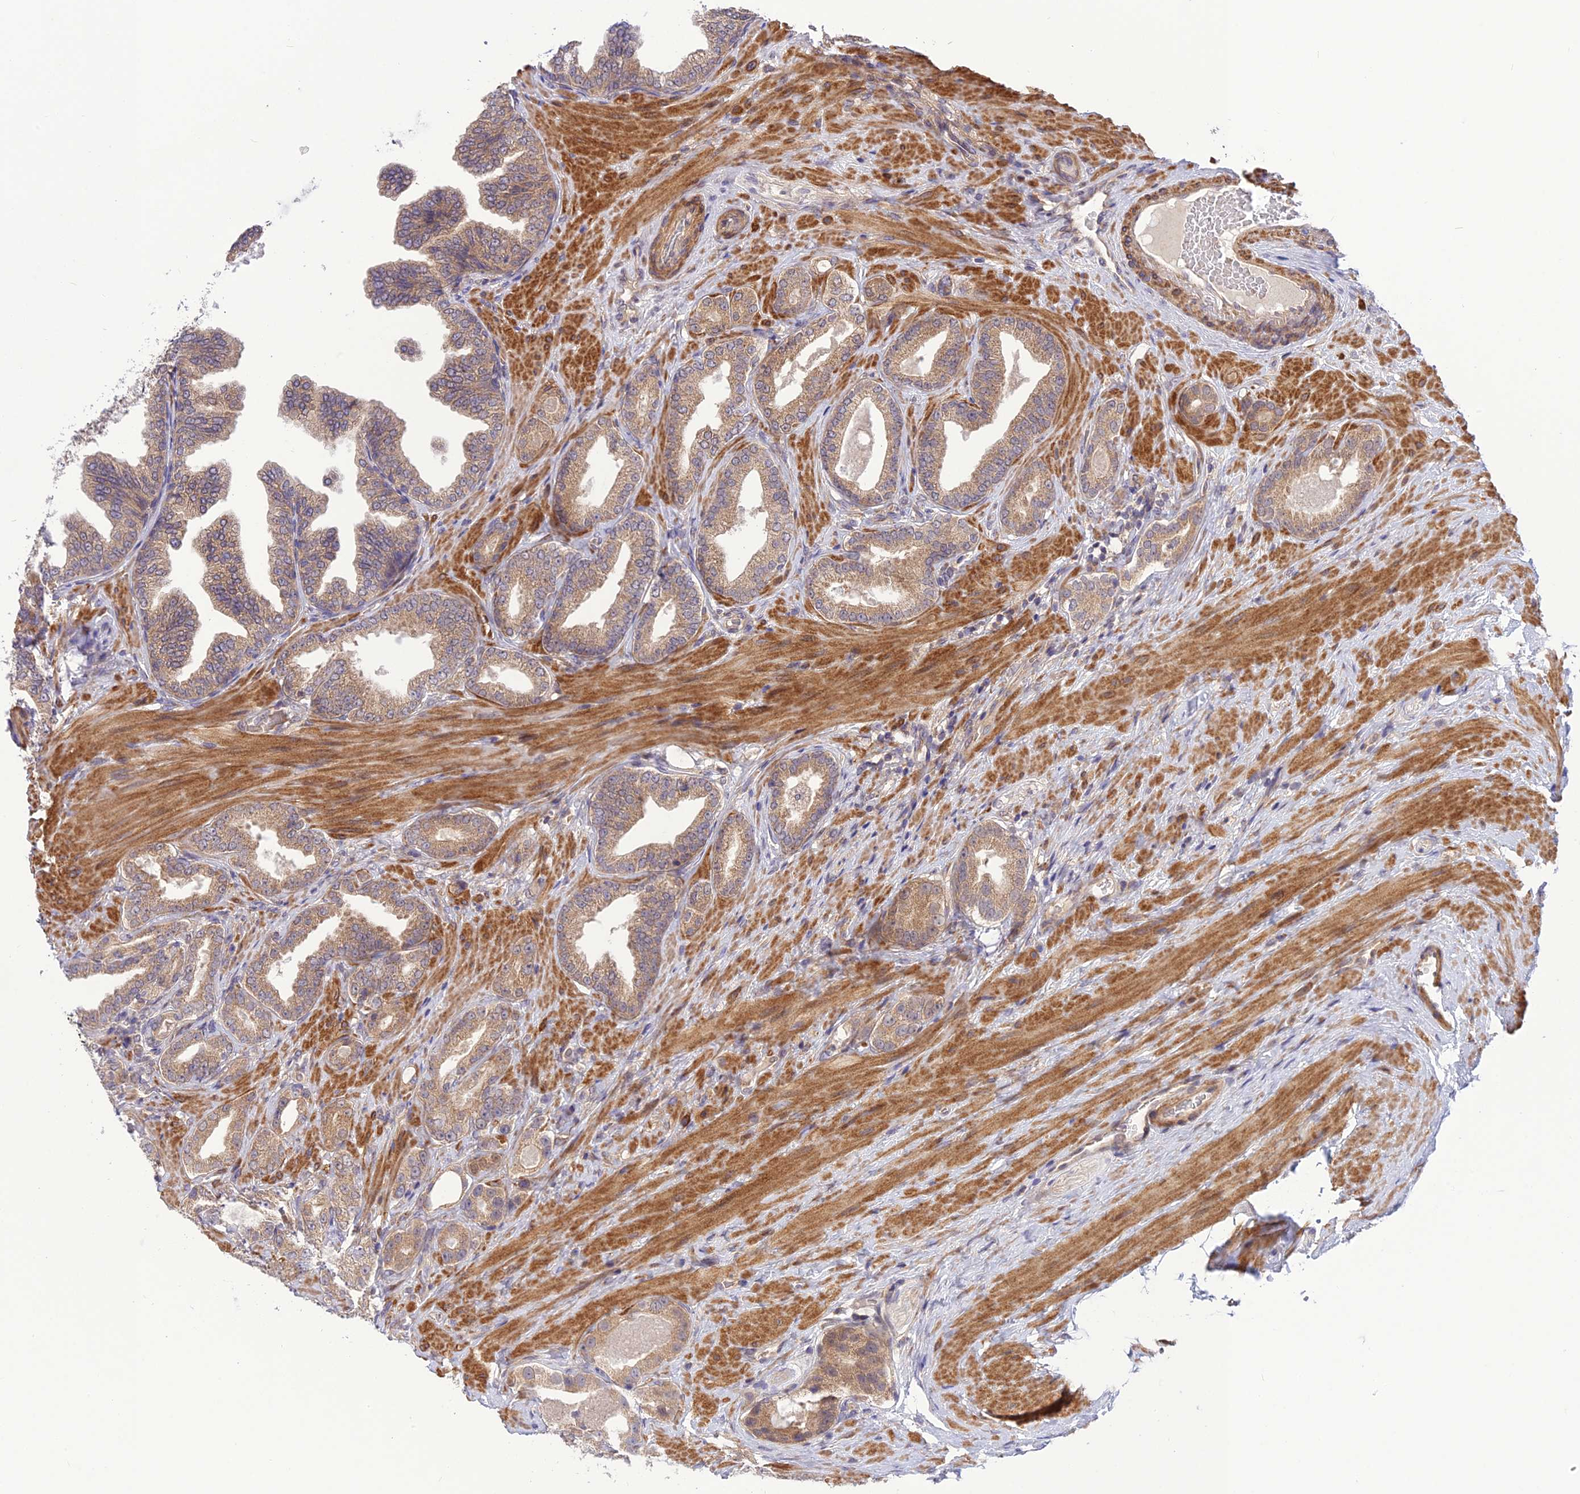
{"staining": {"intensity": "weak", "quantity": "25%-75%", "location": "cytoplasmic/membranous"}, "tissue": "prostate cancer", "cell_type": "Tumor cells", "image_type": "cancer", "snomed": [{"axis": "morphology", "description": "Adenocarcinoma, Low grade"}, {"axis": "topography", "description": "Prostate"}], "caption": "IHC histopathology image of human low-grade adenocarcinoma (prostate) stained for a protein (brown), which exhibits low levels of weak cytoplasmic/membranous positivity in approximately 25%-75% of tumor cells.", "gene": "UROS", "patient": {"sex": "male", "age": 63}}